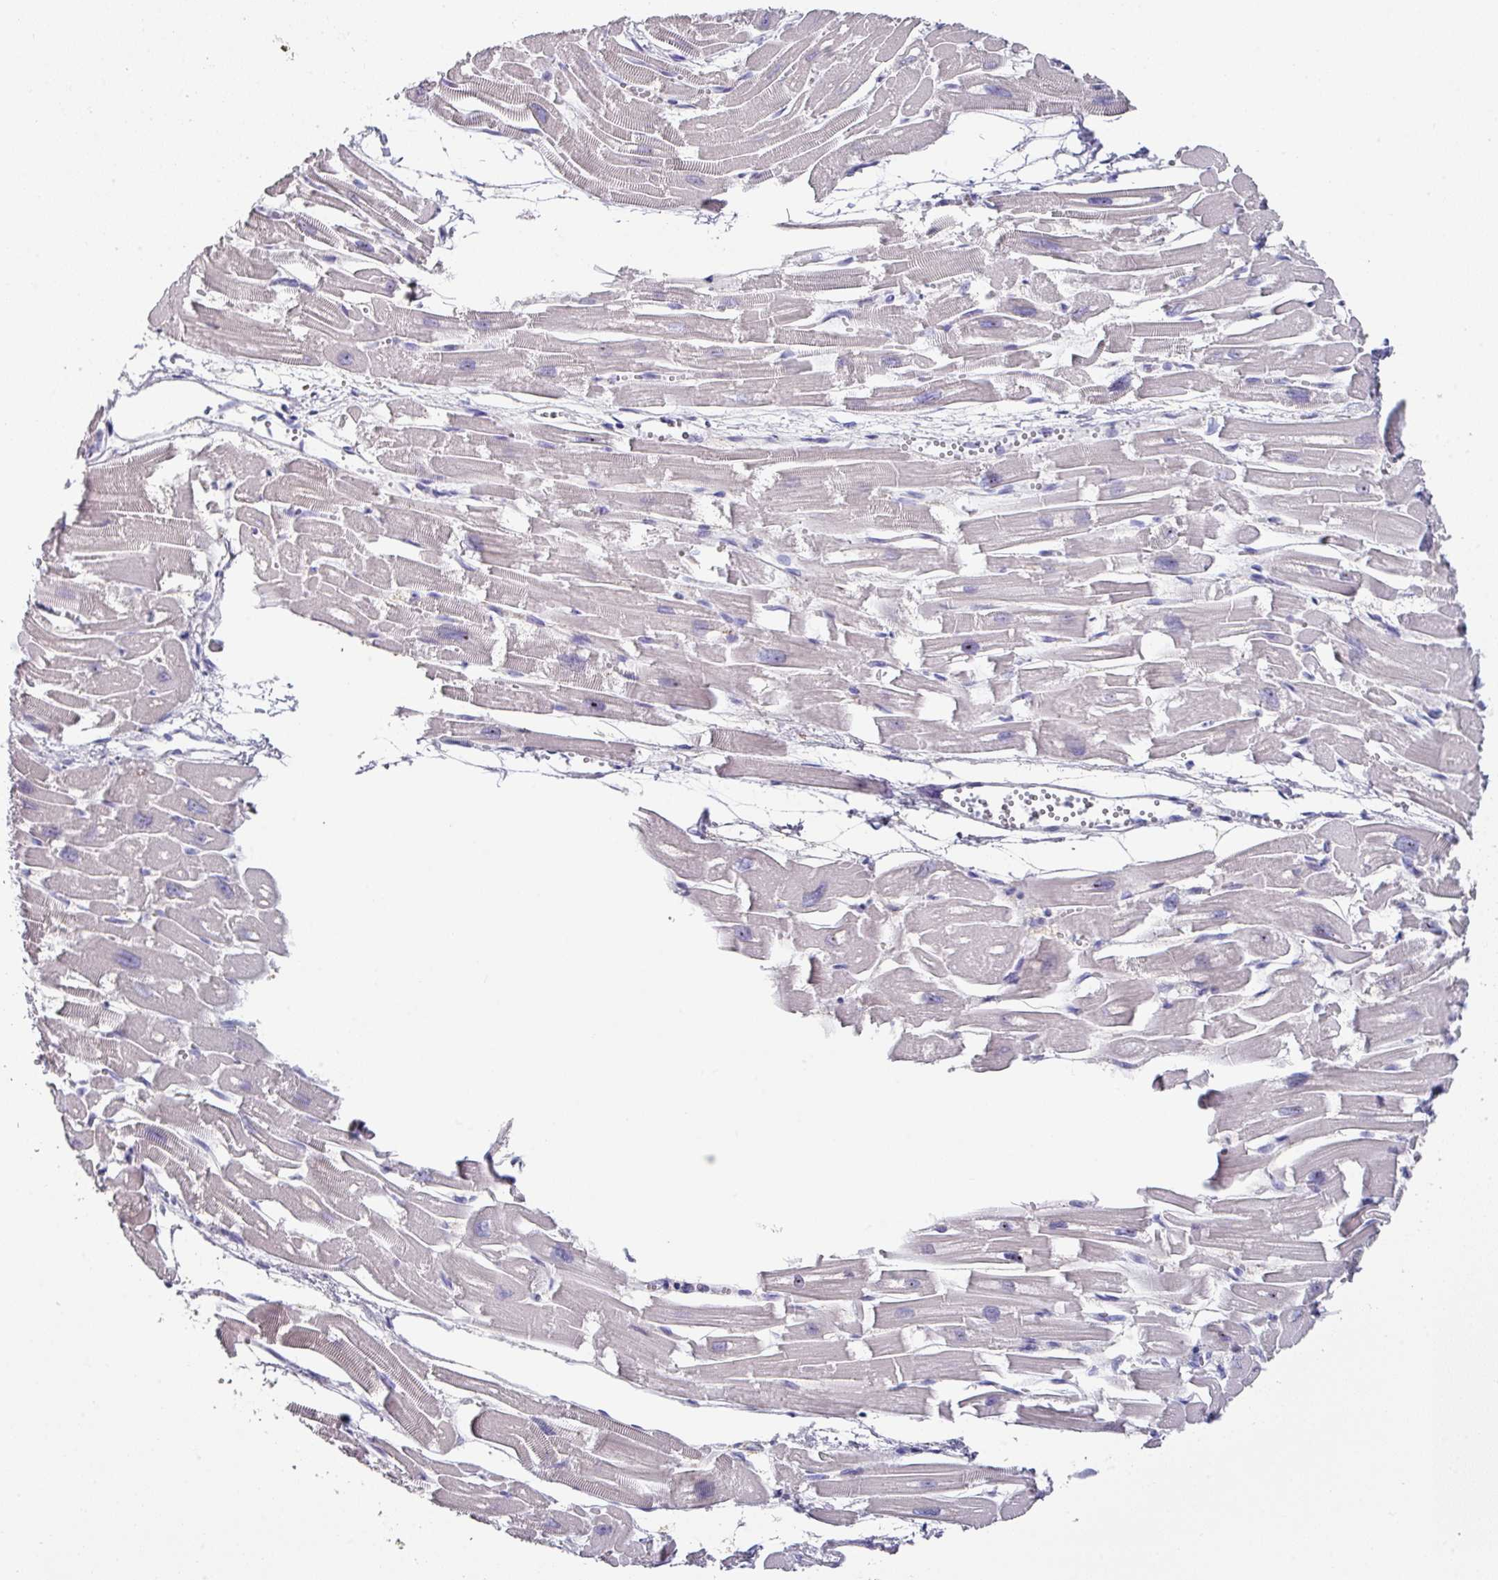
{"staining": {"intensity": "negative", "quantity": "none", "location": "none"}, "tissue": "heart muscle", "cell_type": "Cardiomyocytes", "image_type": "normal", "snomed": [{"axis": "morphology", "description": "Normal tissue, NOS"}, {"axis": "topography", "description": "Heart"}], "caption": "DAB (3,3'-diaminobenzidine) immunohistochemical staining of unremarkable heart muscle reveals no significant staining in cardiomyocytes. Brightfield microscopy of immunohistochemistry (IHC) stained with DAB (brown) and hematoxylin (blue), captured at high magnification.", "gene": "PEX10", "patient": {"sex": "male", "age": 54}}